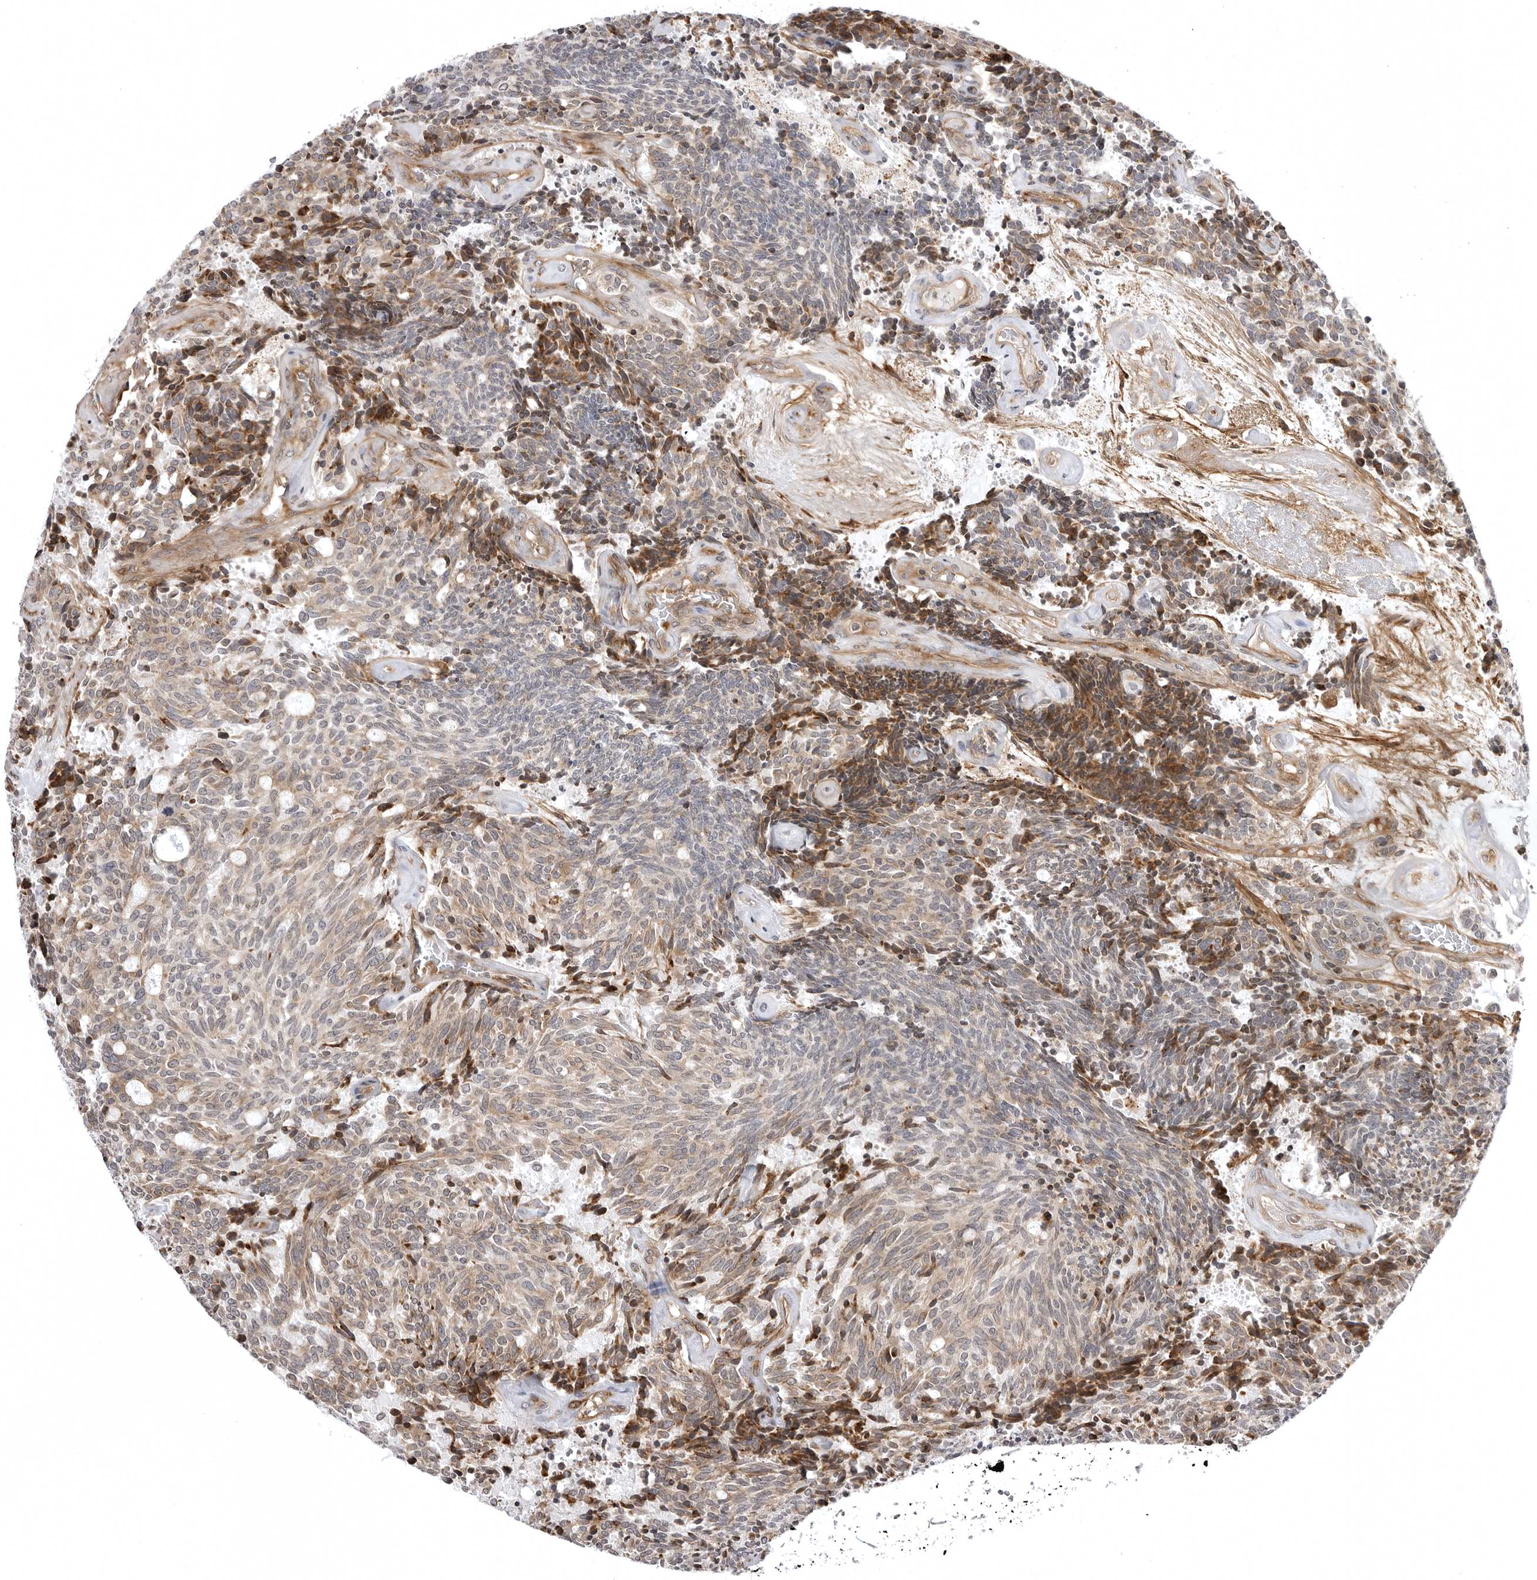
{"staining": {"intensity": "moderate", "quantity": ">75%", "location": "cytoplasmic/membranous"}, "tissue": "carcinoid", "cell_type": "Tumor cells", "image_type": "cancer", "snomed": [{"axis": "morphology", "description": "Carcinoid, malignant, NOS"}, {"axis": "topography", "description": "Pancreas"}], "caption": "A brown stain labels moderate cytoplasmic/membranous positivity of a protein in human carcinoid tumor cells. (brown staining indicates protein expression, while blue staining denotes nuclei).", "gene": "ARL5A", "patient": {"sex": "female", "age": 54}}